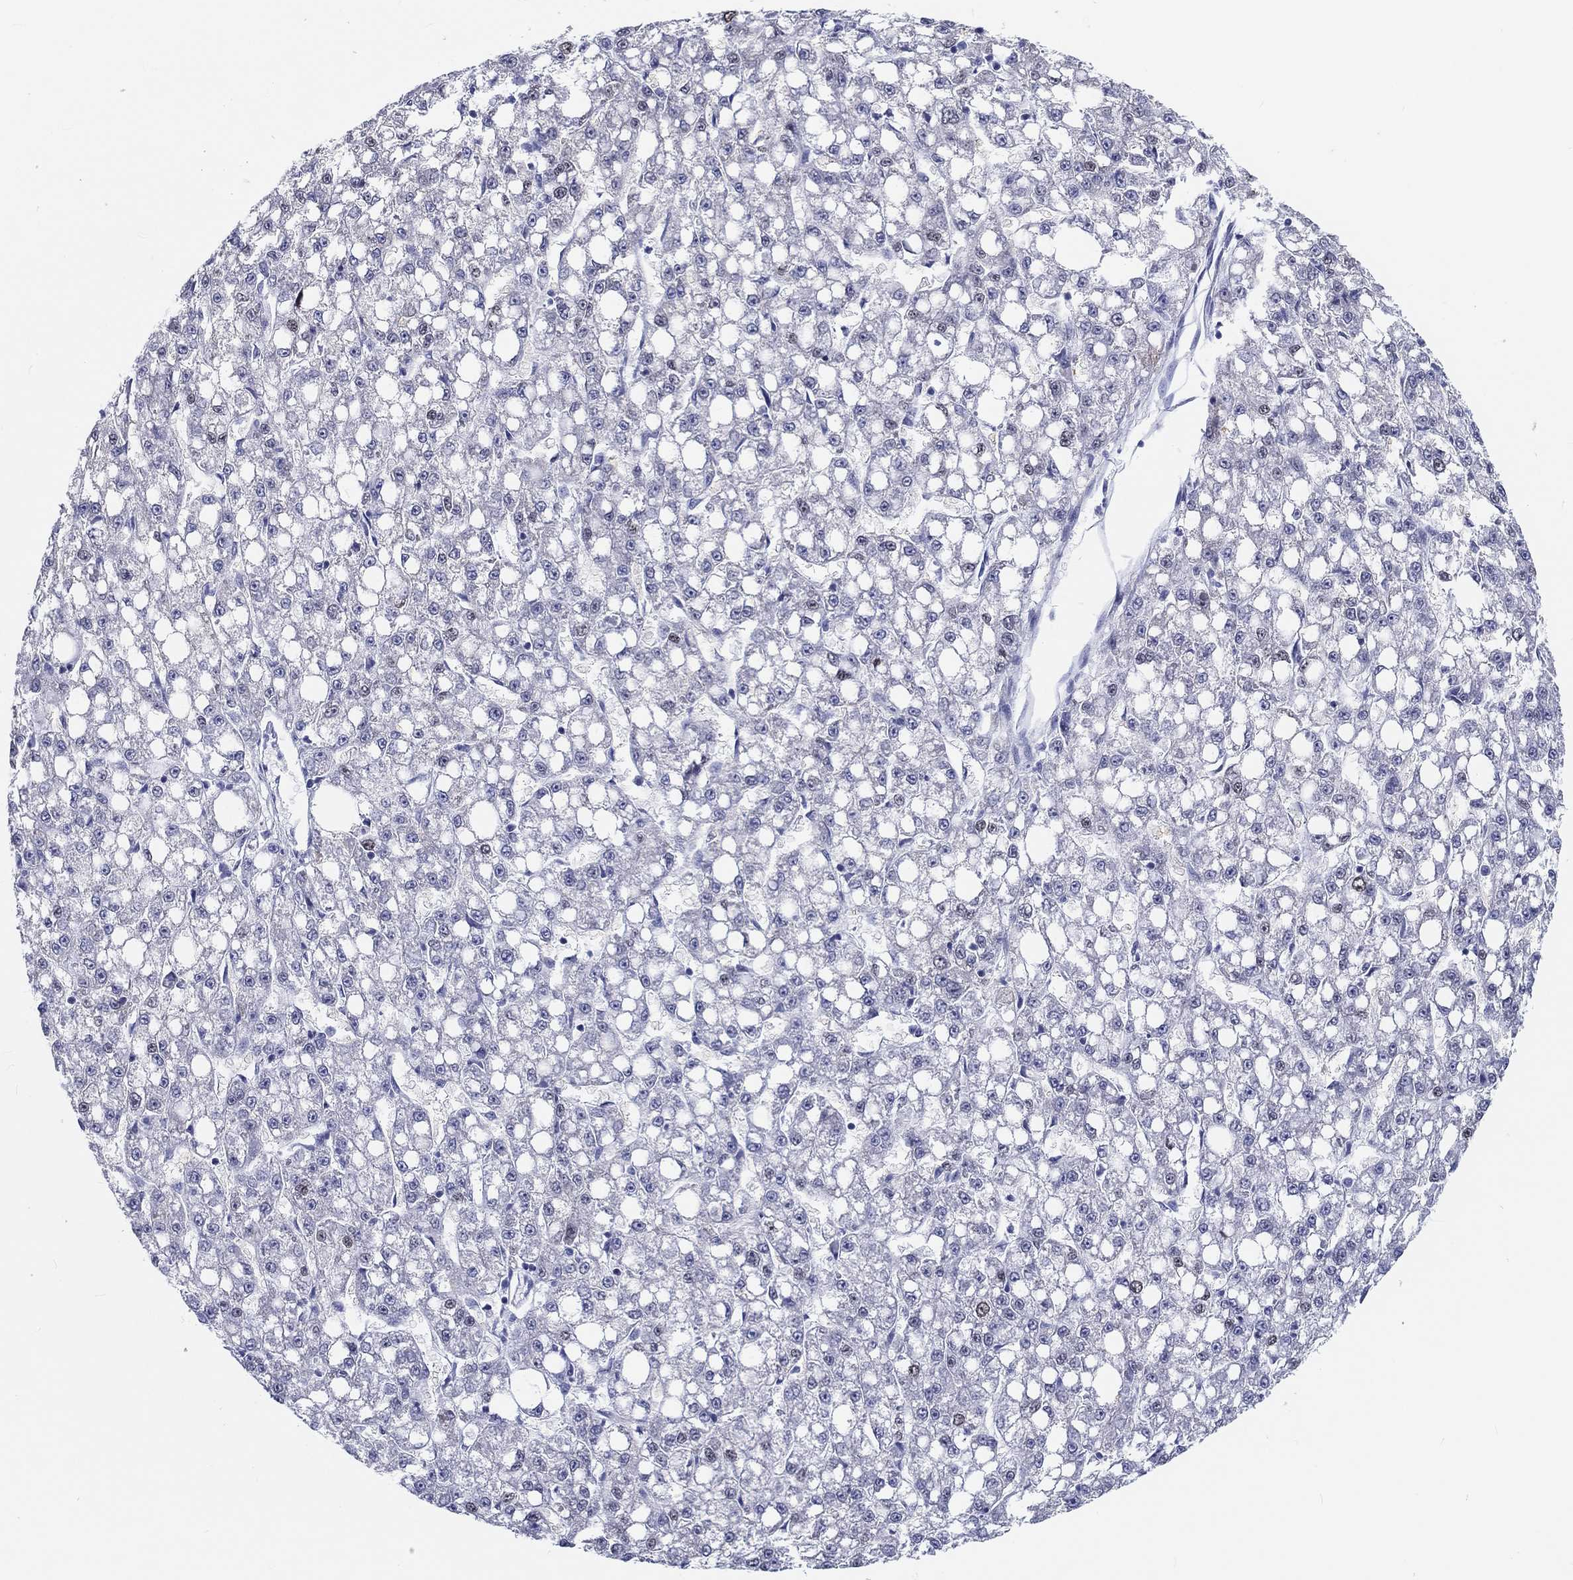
{"staining": {"intensity": "weak", "quantity": "<25%", "location": "nuclear"}, "tissue": "liver cancer", "cell_type": "Tumor cells", "image_type": "cancer", "snomed": [{"axis": "morphology", "description": "Carcinoma, Hepatocellular, NOS"}, {"axis": "topography", "description": "Liver"}], "caption": "There is no significant positivity in tumor cells of liver cancer. Brightfield microscopy of immunohistochemistry stained with DAB (3,3'-diaminobenzidine) (brown) and hematoxylin (blue), captured at high magnification.", "gene": "H1-1", "patient": {"sex": "female", "age": 65}}